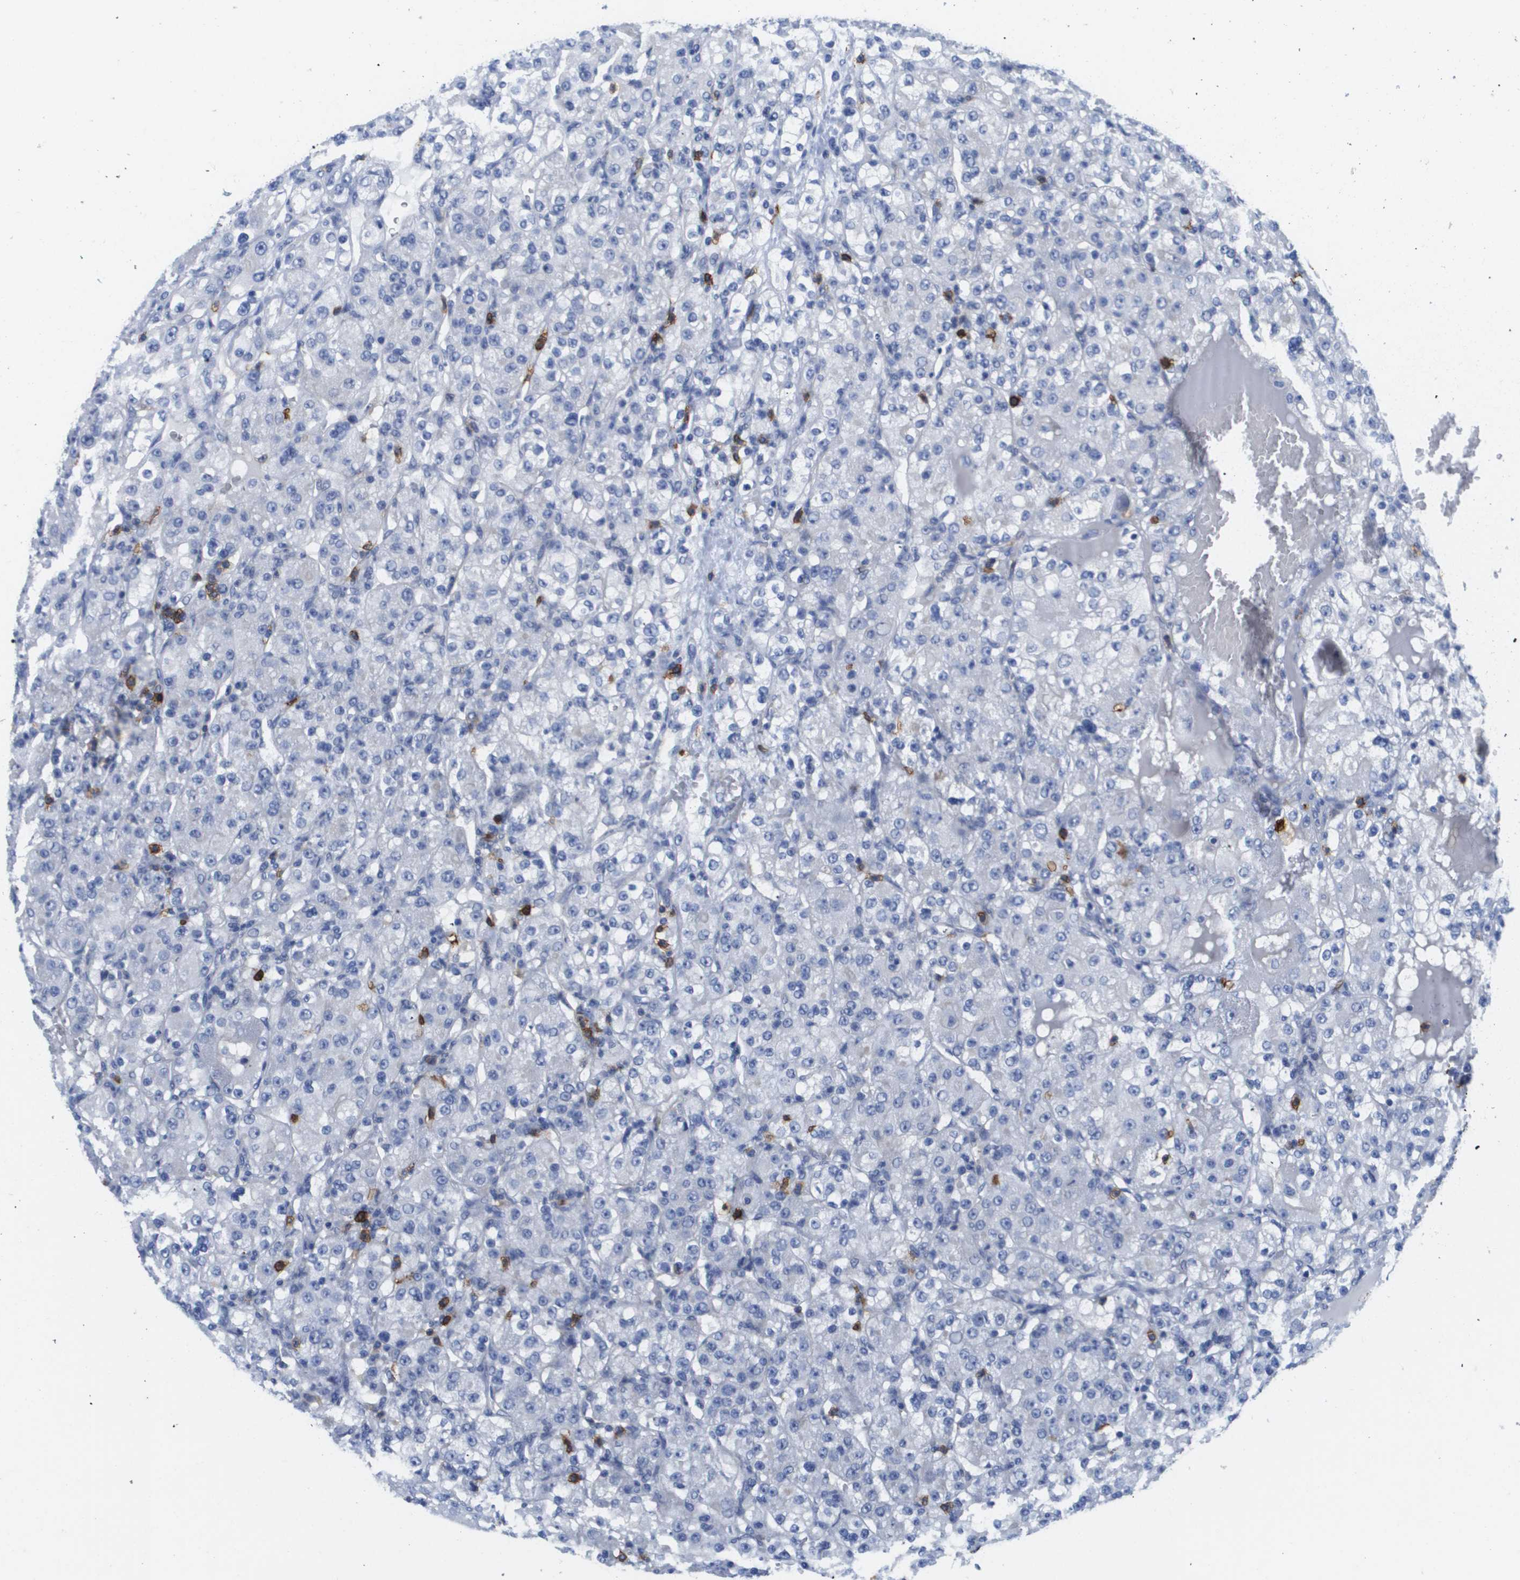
{"staining": {"intensity": "negative", "quantity": "none", "location": "none"}, "tissue": "renal cancer", "cell_type": "Tumor cells", "image_type": "cancer", "snomed": [{"axis": "morphology", "description": "Normal tissue, NOS"}, {"axis": "morphology", "description": "Adenocarcinoma, NOS"}, {"axis": "topography", "description": "Kidney"}], "caption": "The micrograph shows no staining of tumor cells in renal cancer.", "gene": "MS4A1", "patient": {"sex": "male", "age": 61}}